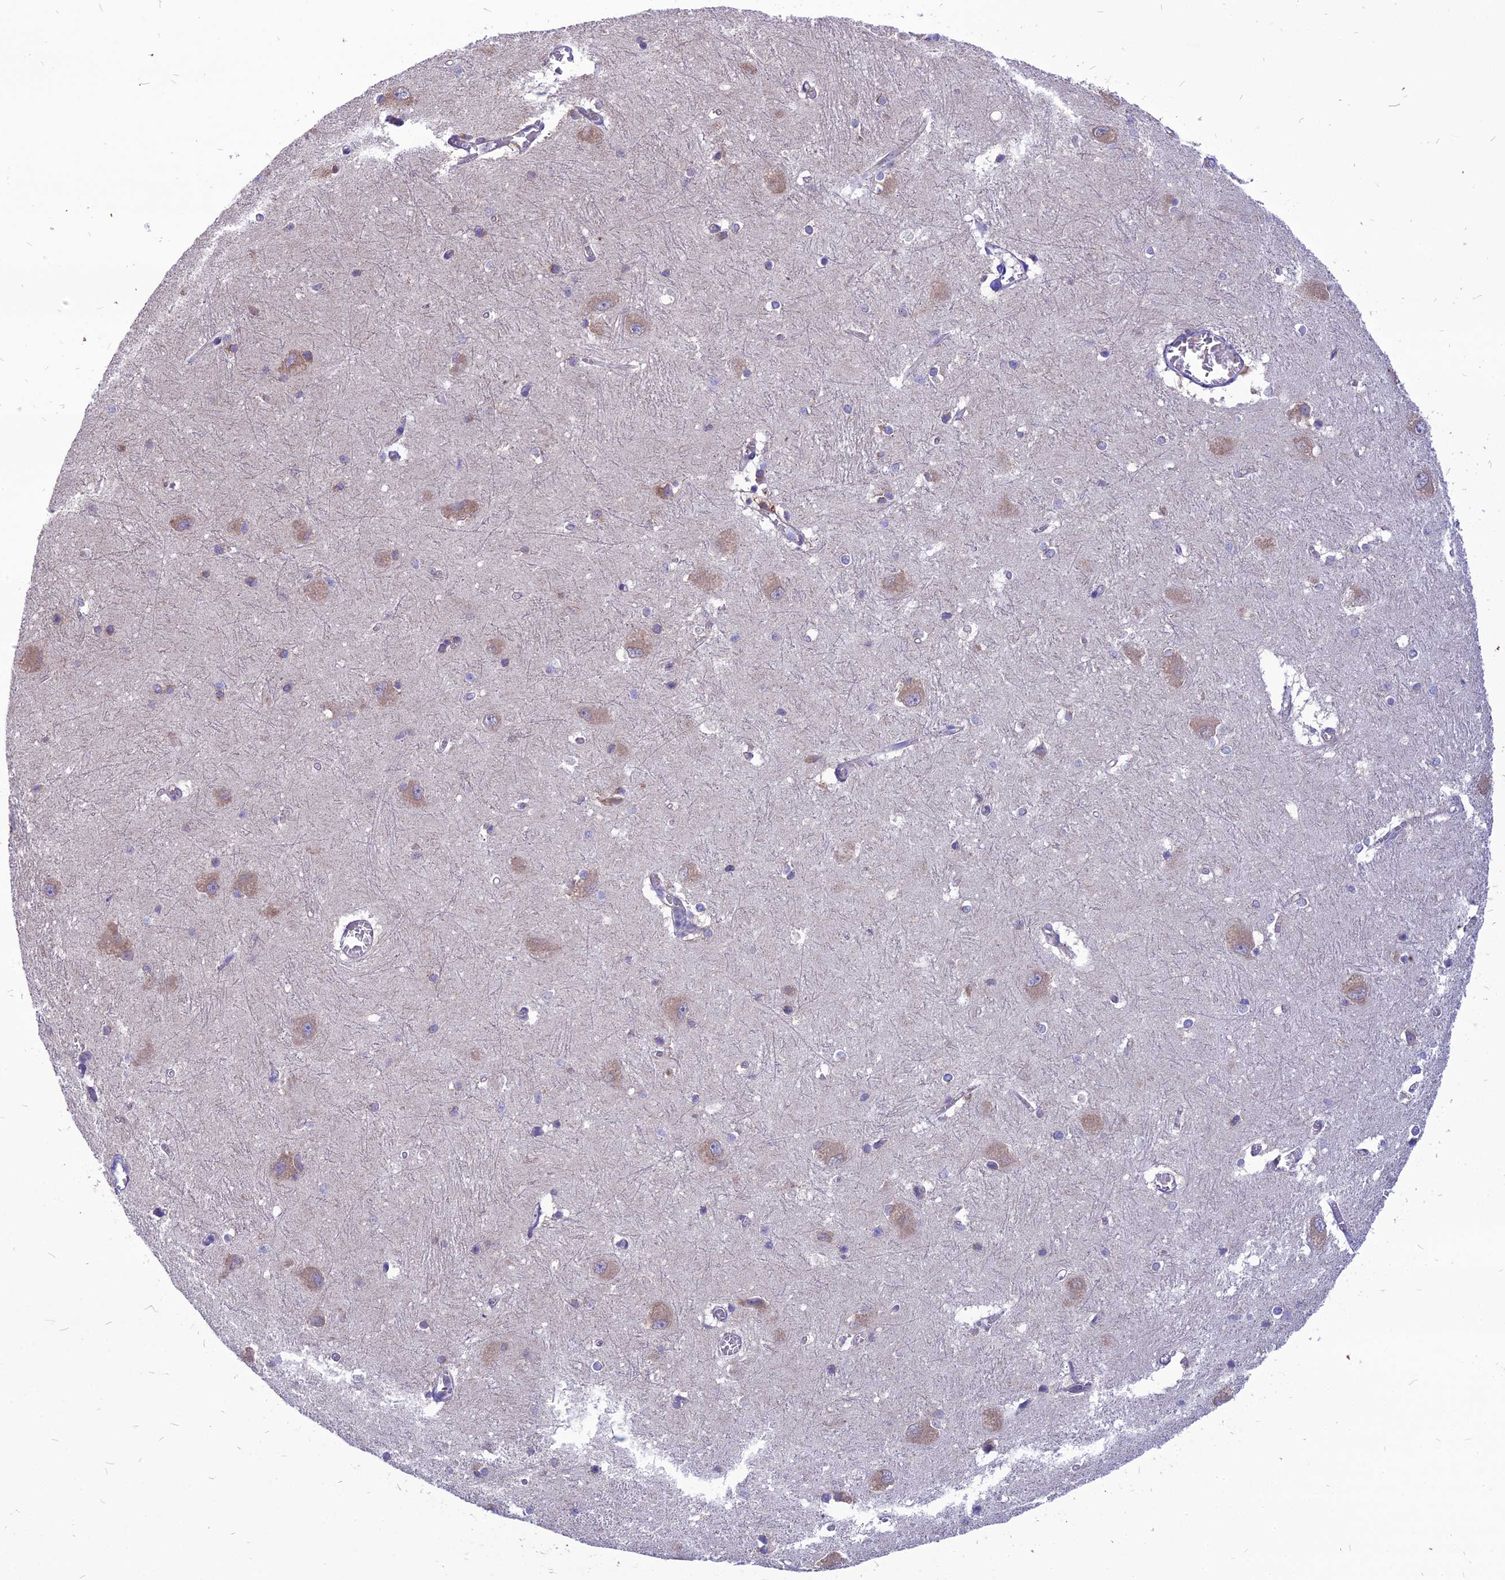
{"staining": {"intensity": "negative", "quantity": "none", "location": "none"}, "tissue": "caudate", "cell_type": "Glial cells", "image_type": "normal", "snomed": [{"axis": "morphology", "description": "Normal tissue, NOS"}, {"axis": "topography", "description": "Lateral ventricle wall"}], "caption": "This histopathology image is of benign caudate stained with immunohistochemistry (IHC) to label a protein in brown with the nuclei are counter-stained blue. There is no positivity in glial cells.", "gene": "PCED1B", "patient": {"sex": "male", "age": 37}}